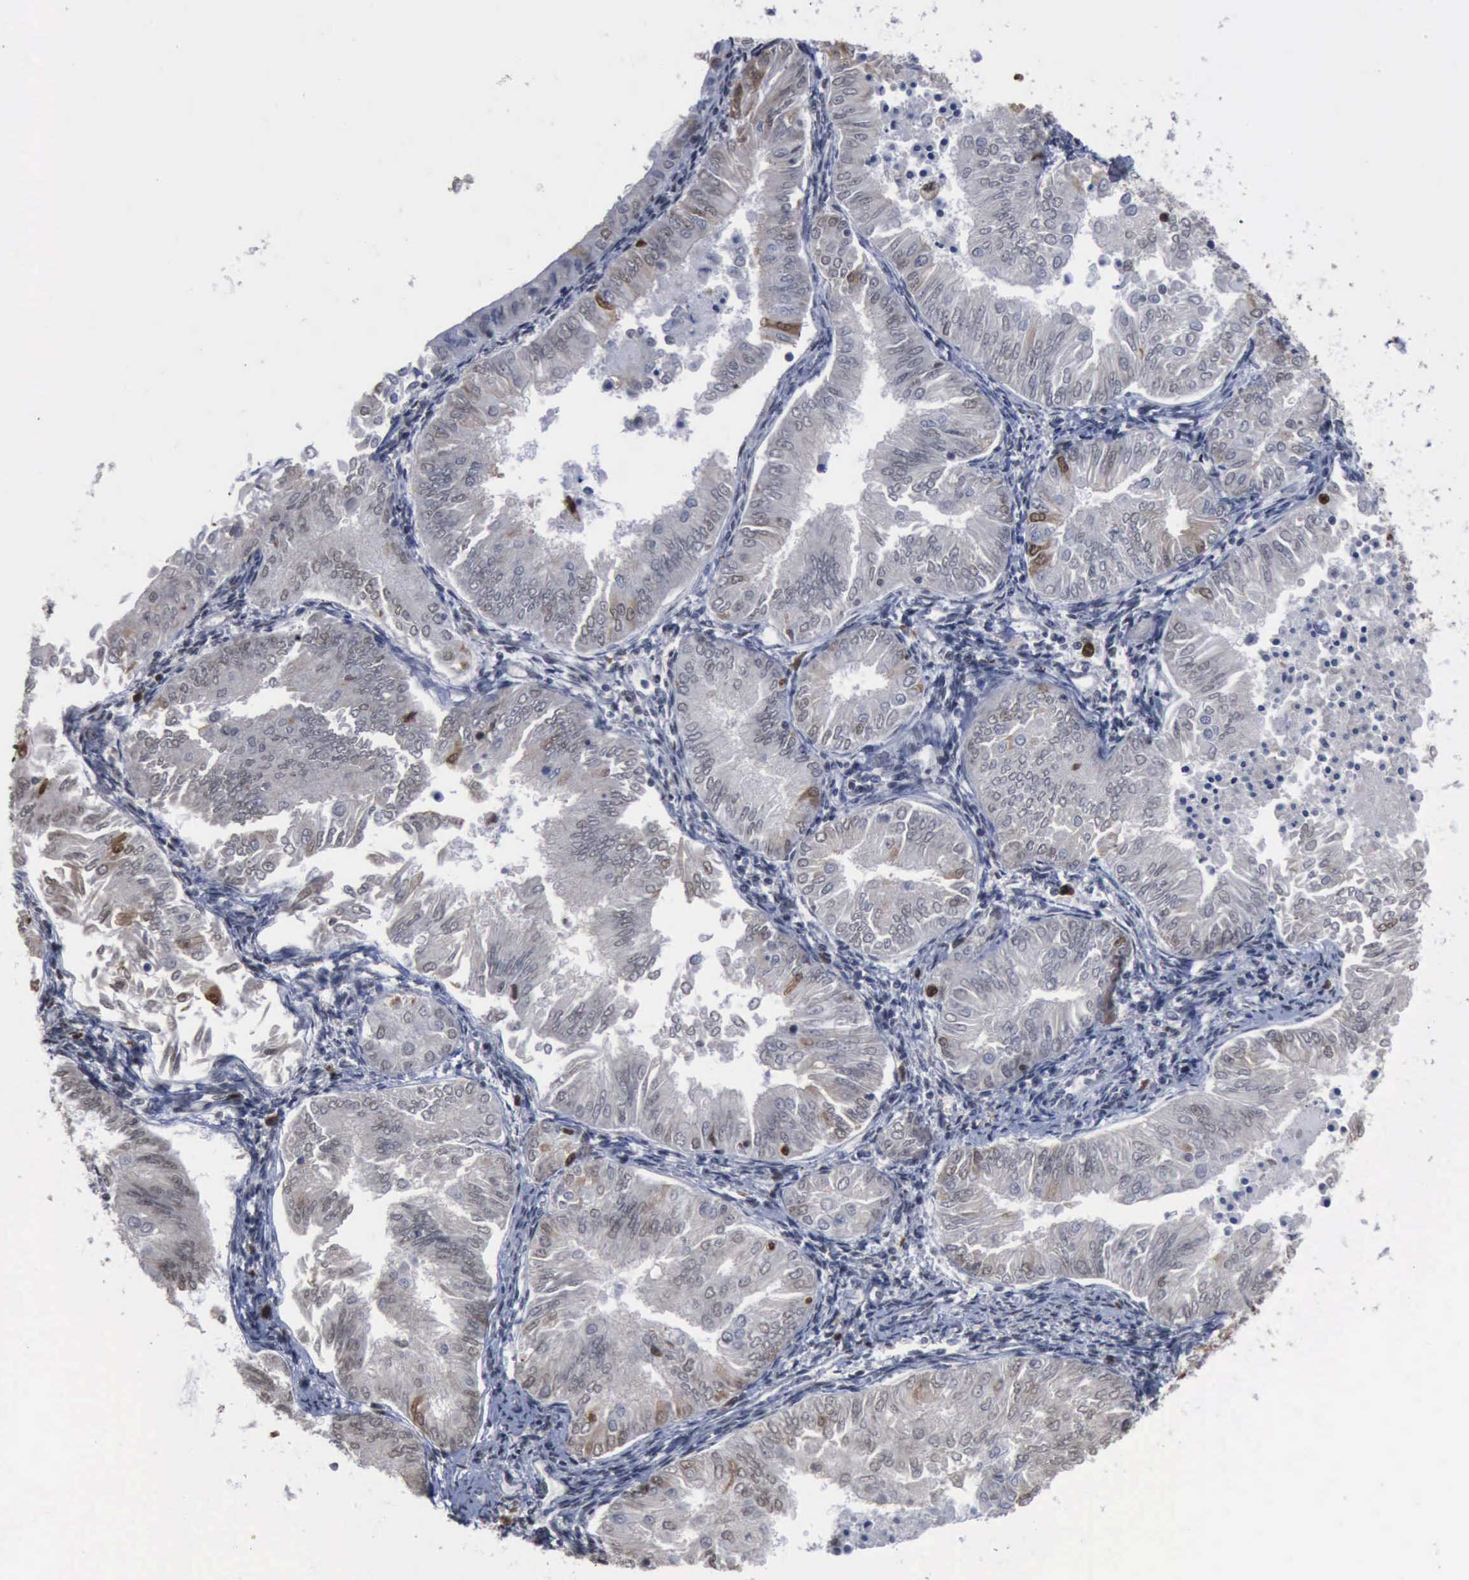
{"staining": {"intensity": "moderate", "quantity": "25%-75%", "location": "nuclear"}, "tissue": "endometrial cancer", "cell_type": "Tumor cells", "image_type": "cancer", "snomed": [{"axis": "morphology", "description": "Adenocarcinoma, NOS"}, {"axis": "topography", "description": "Endometrium"}], "caption": "Immunohistochemical staining of adenocarcinoma (endometrial) reveals medium levels of moderate nuclear expression in approximately 25%-75% of tumor cells. (brown staining indicates protein expression, while blue staining denotes nuclei).", "gene": "PCNA", "patient": {"sex": "female", "age": 53}}